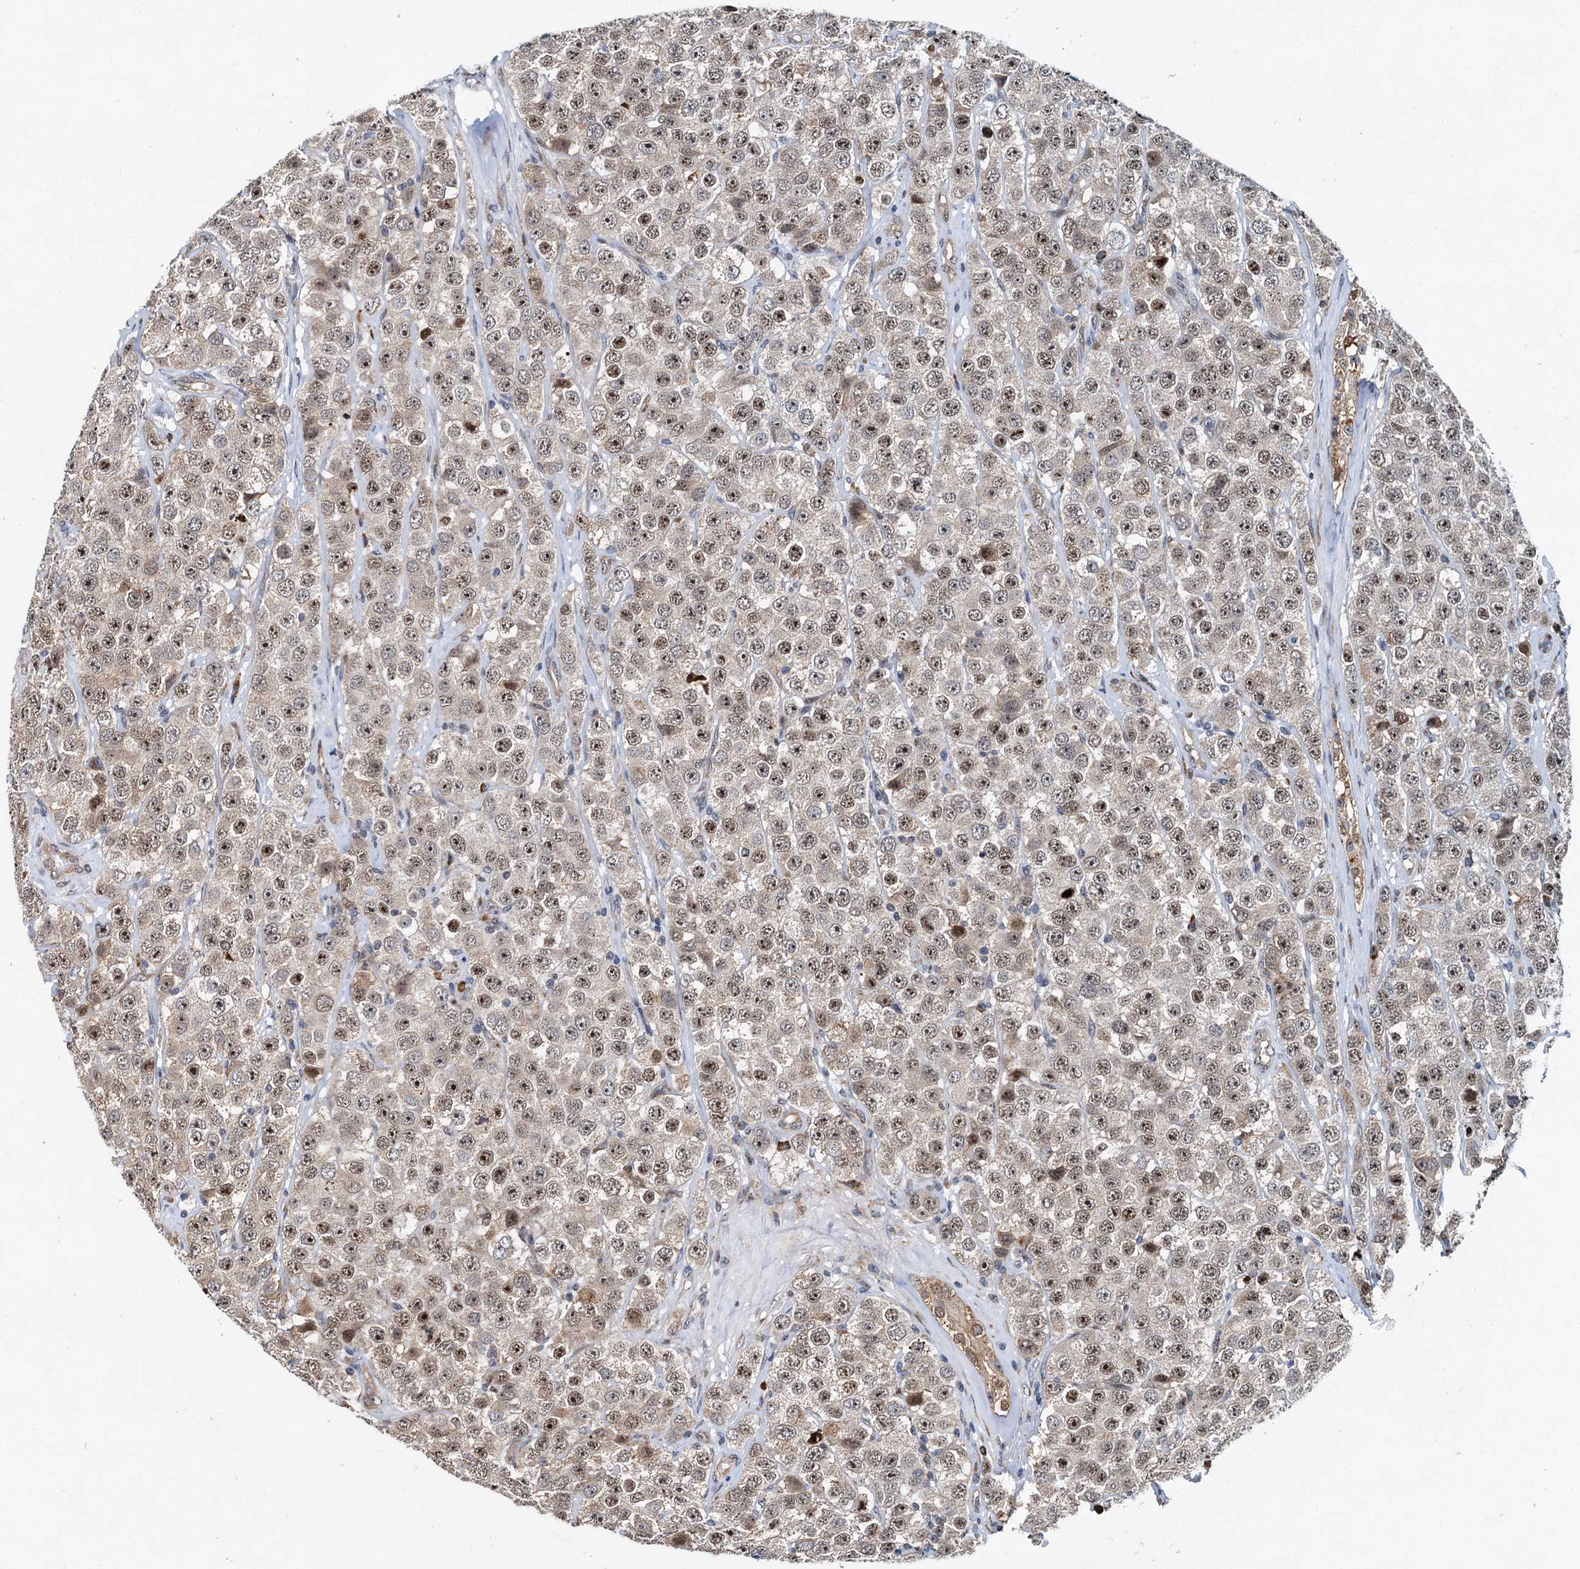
{"staining": {"intensity": "moderate", "quantity": ">75%", "location": "cytoplasmic/membranous,nuclear"}, "tissue": "testis cancer", "cell_type": "Tumor cells", "image_type": "cancer", "snomed": [{"axis": "morphology", "description": "Seminoma, NOS"}, {"axis": "topography", "description": "Testis"}], "caption": "Testis cancer (seminoma) stained for a protein (brown) reveals moderate cytoplasmic/membranous and nuclear positive staining in about >75% of tumor cells.", "gene": "DNAJC21", "patient": {"sex": "male", "age": 28}}